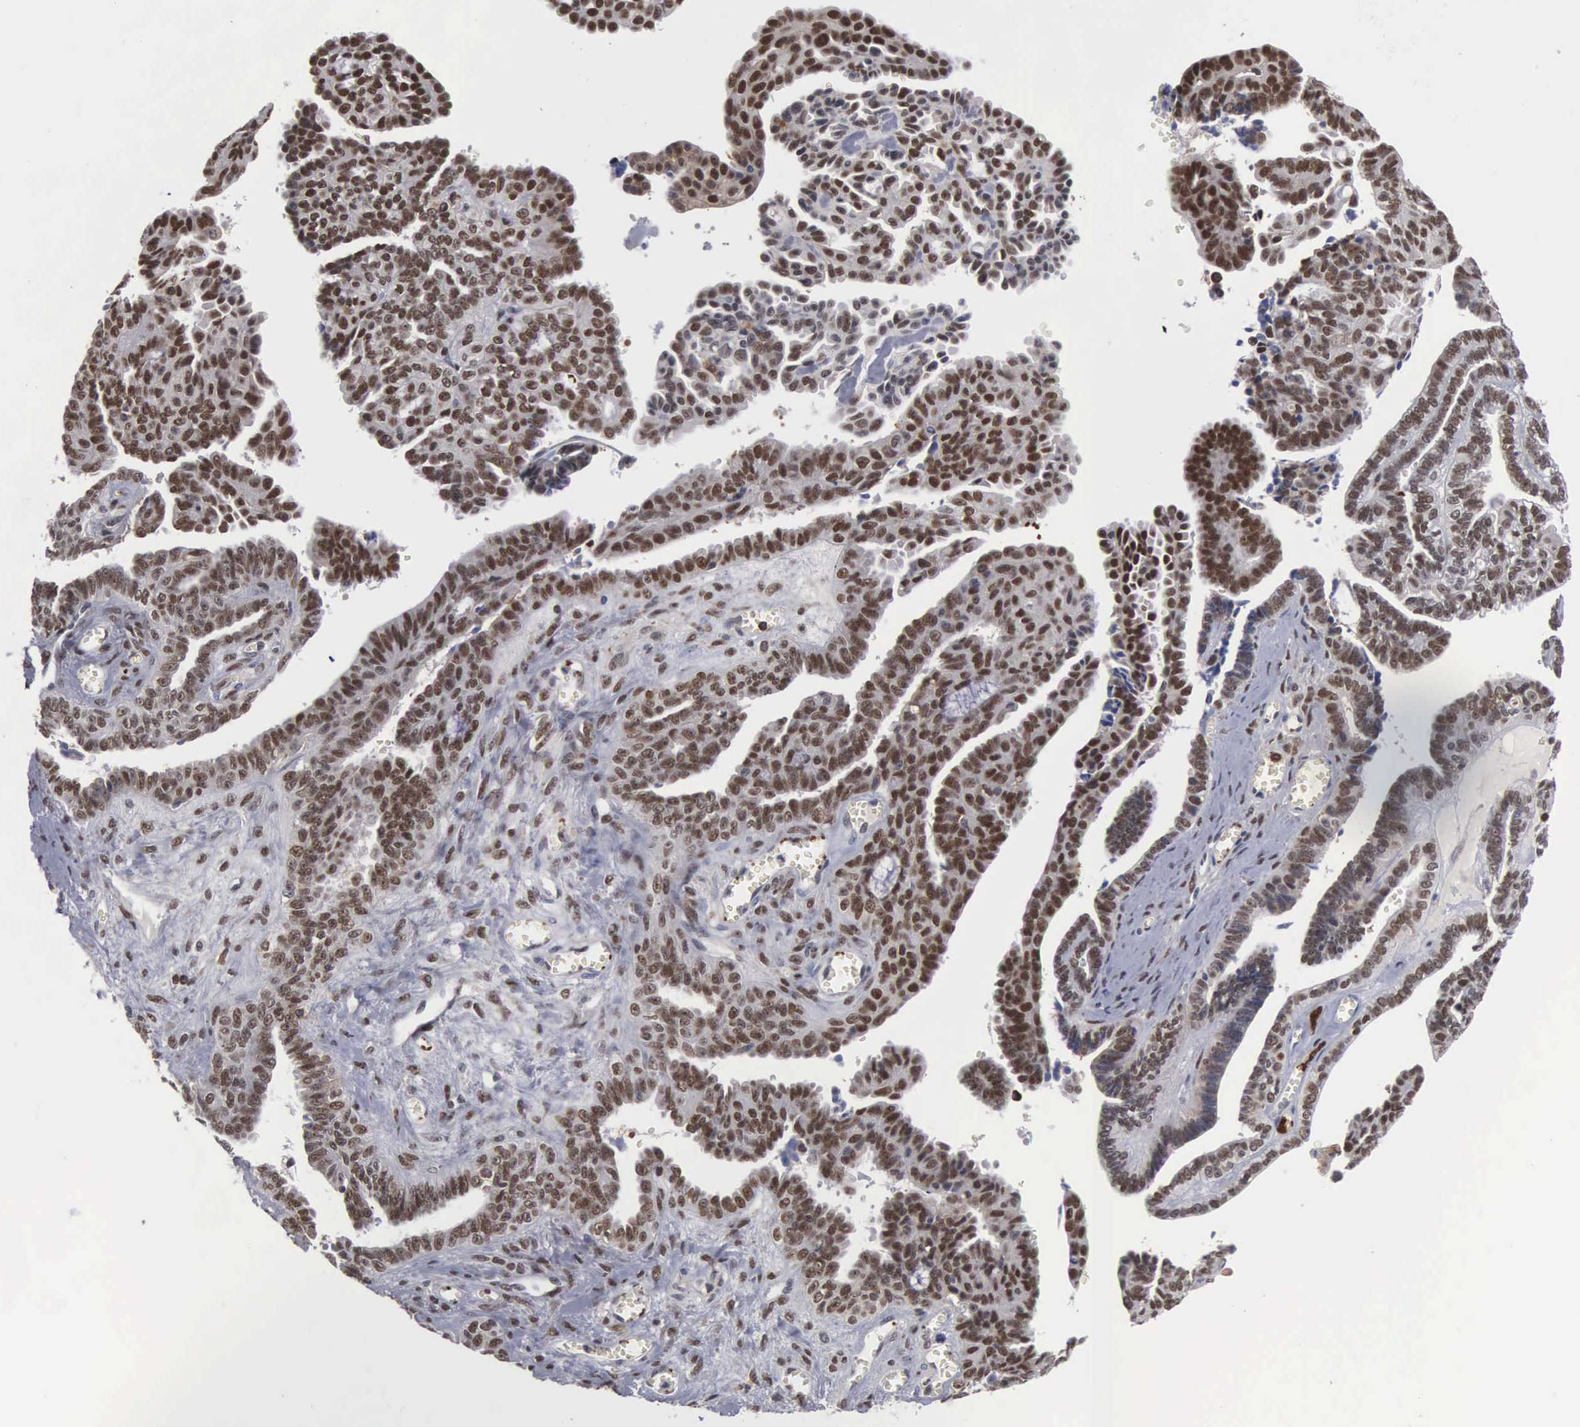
{"staining": {"intensity": "moderate", "quantity": ">75%", "location": "nuclear"}, "tissue": "ovarian cancer", "cell_type": "Tumor cells", "image_type": "cancer", "snomed": [{"axis": "morphology", "description": "Cystadenocarcinoma, serous, NOS"}, {"axis": "topography", "description": "Ovary"}], "caption": "High-power microscopy captured an immunohistochemistry (IHC) photomicrograph of serous cystadenocarcinoma (ovarian), revealing moderate nuclear positivity in about >75% of tumor cells.", "gene": "TRMT5", "patient": {"sex": "female", "age": 71}}